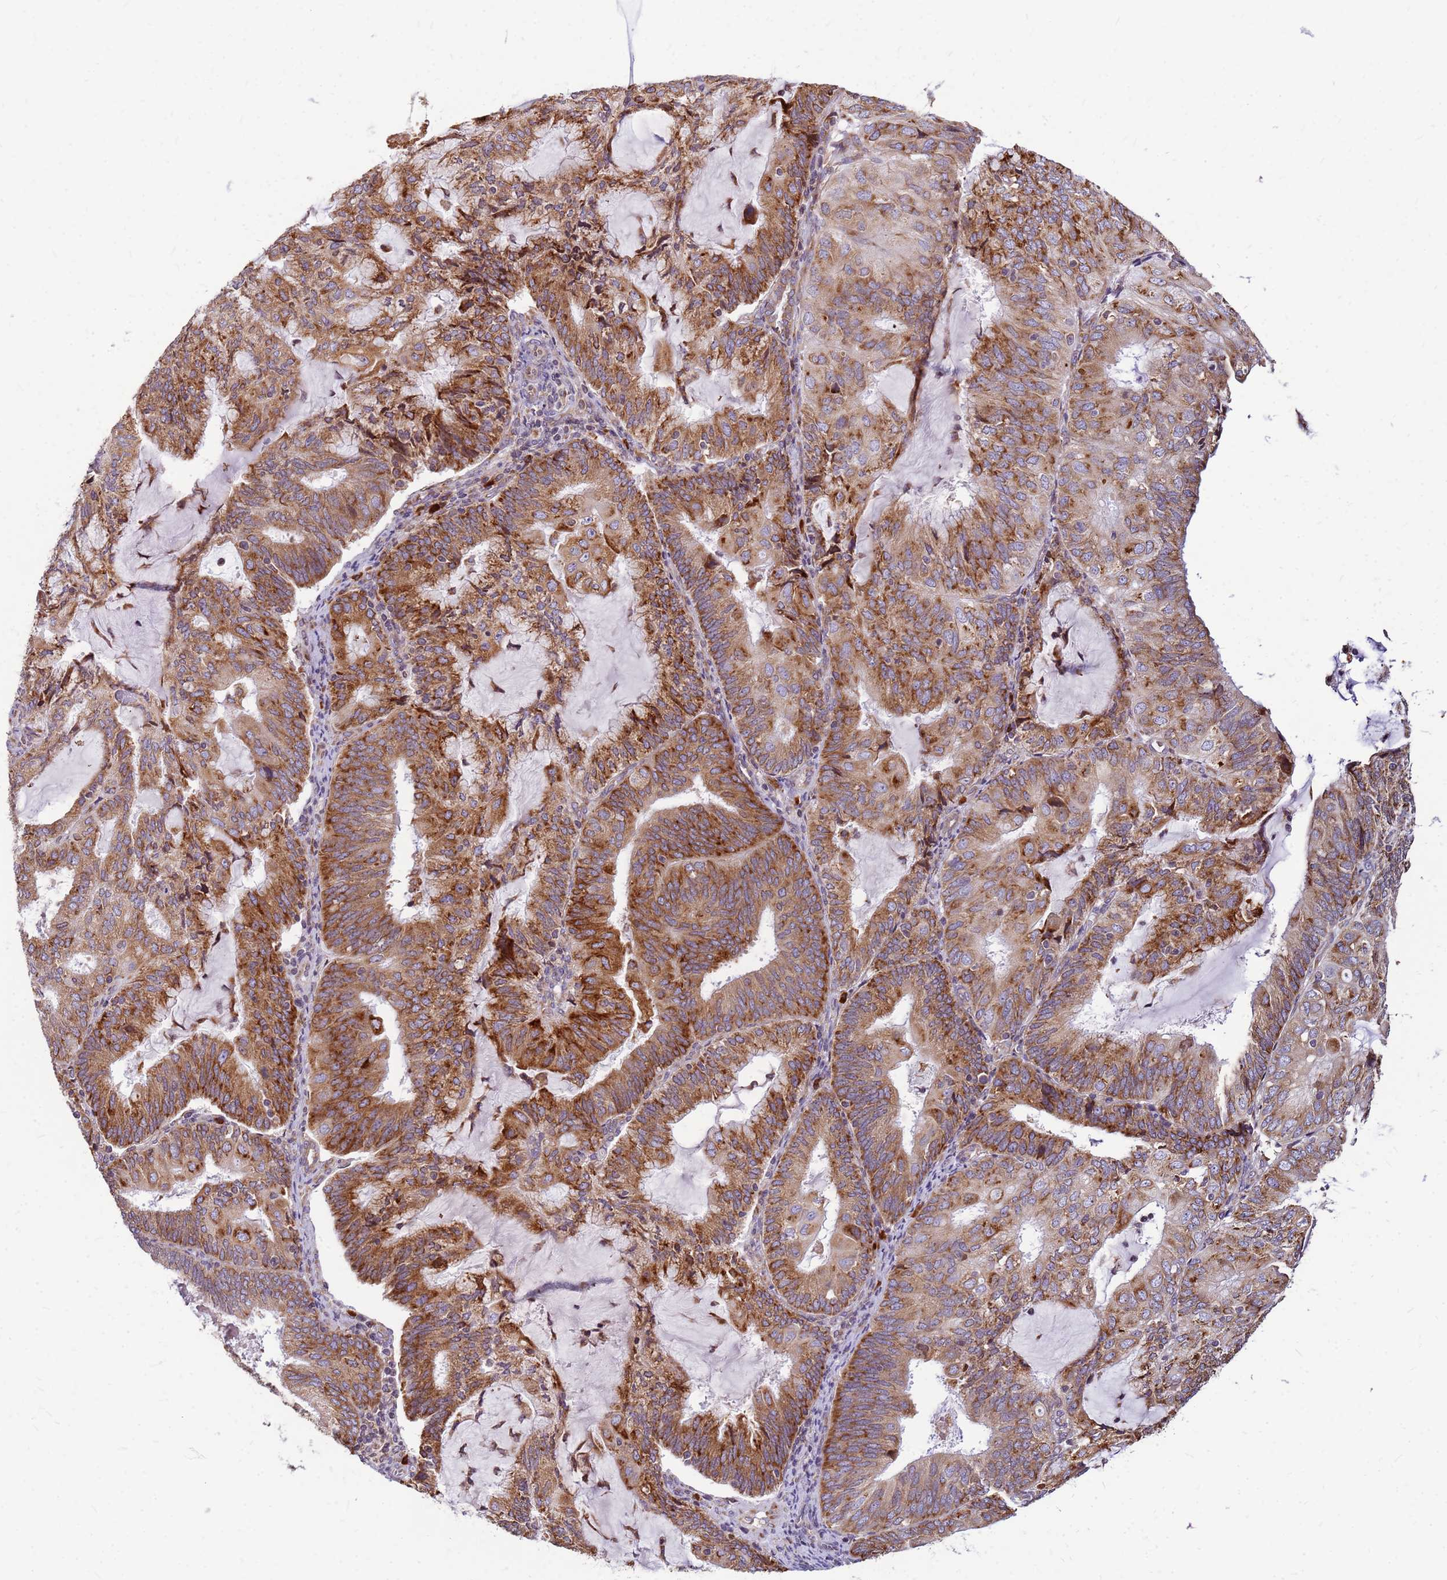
{"staining": {"intensity": "moderate", "quantity": ">75%", "location": "cytoplasmic/membranous"}, "tissue": "endometrial cancer", "cell_type": "Tumor cells", "image_type": "cancer", "snomed": [{"axis": "morphology", "description": "Adenocarcinoma, NOS"}, {"axis": "topography", "description": "Endometrium"}], "caption": "Approximately >75% of tumor cells in adenocarcinoma (endometrial) reveal moderate cytoplasmic/membranous protein positivity as visualized by brown immunohistochemical staining.", "gene": "SSR4", "patient": {"sex": "female", "age": 81}}